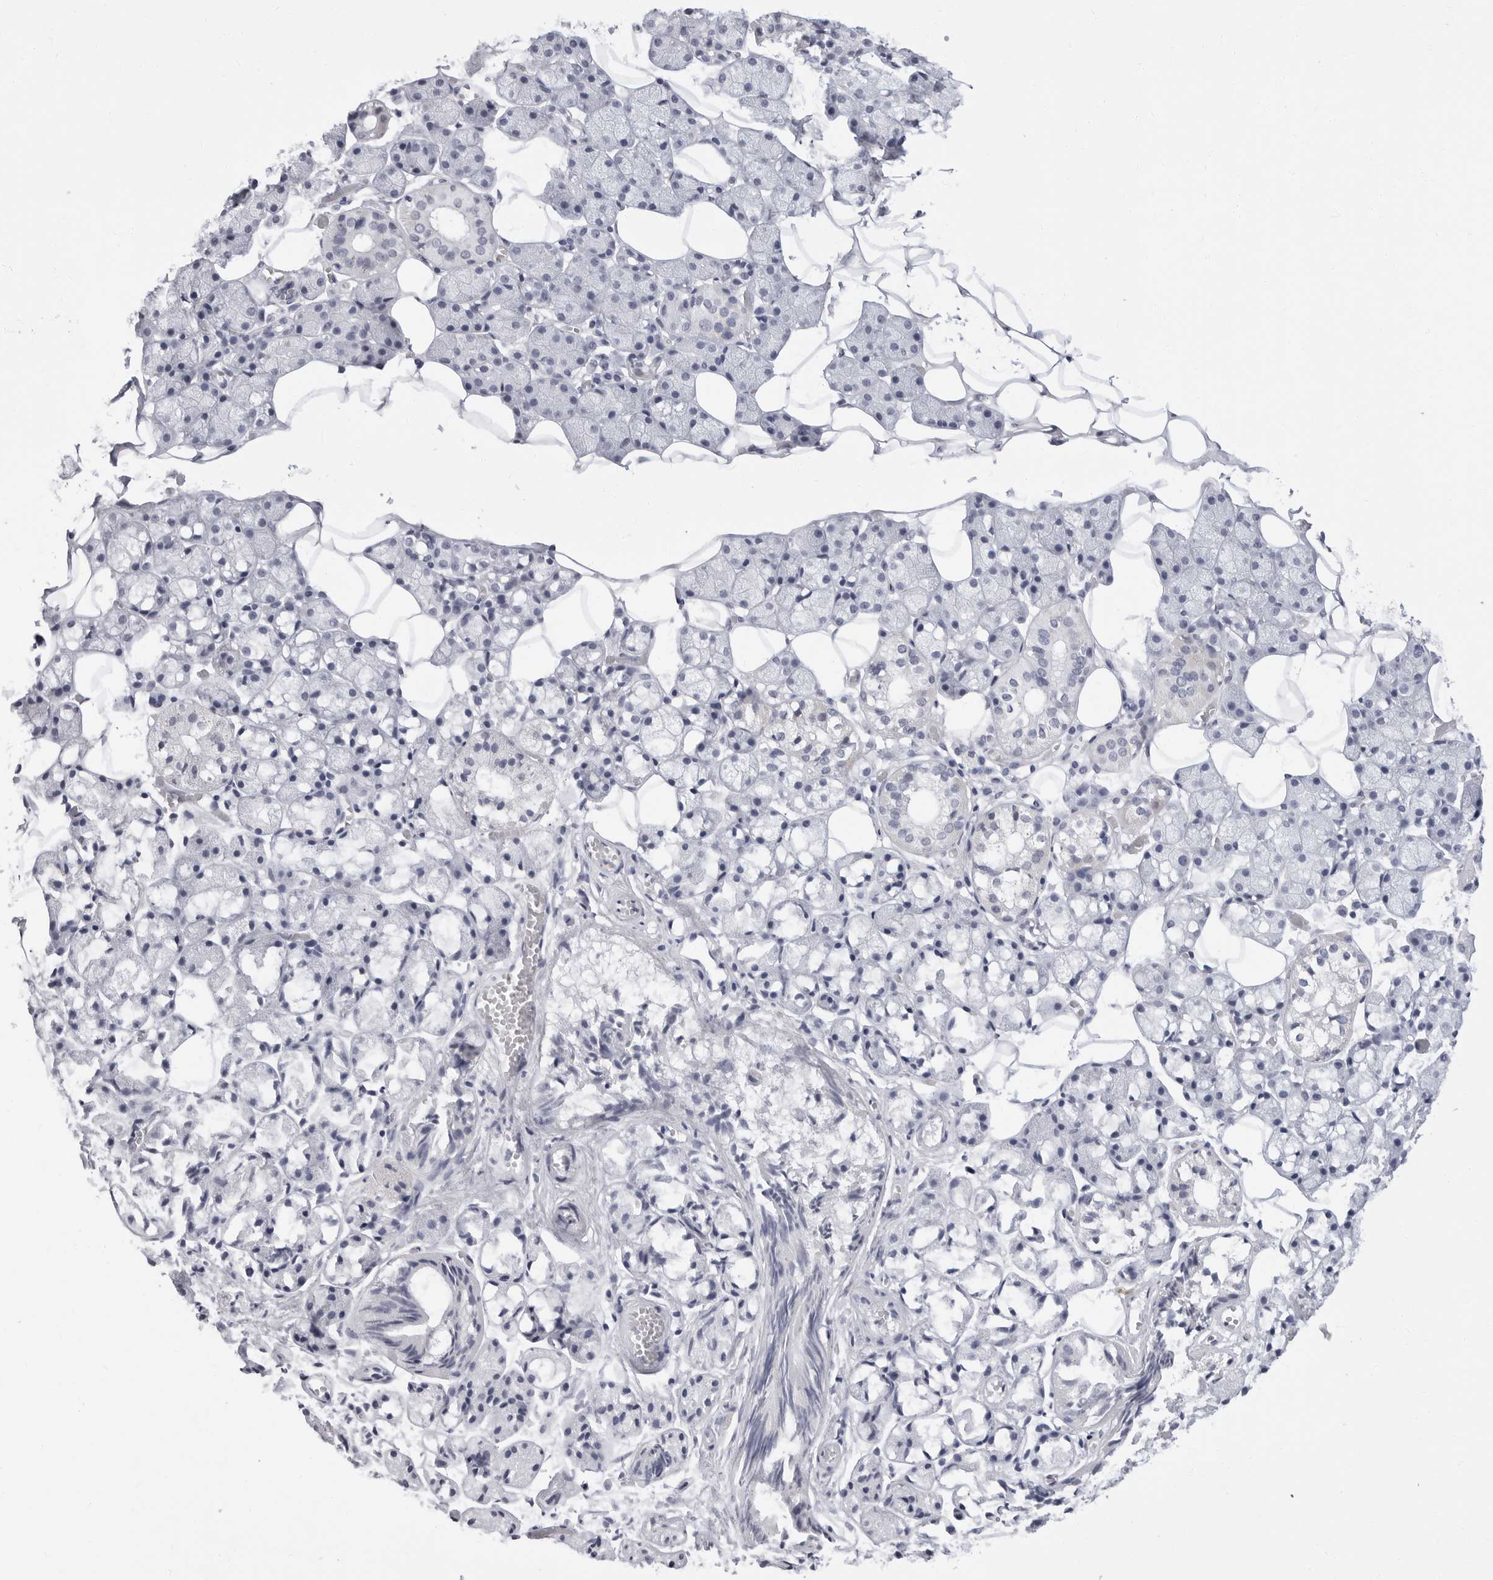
{"staining": {"intensity": "negative", "quantity": "none", "location": "none"}, "tissue": "salivary gland", "cell_type": "Glandular cells", "image_type": "normal", "snomed": [{"axis": "morphology", "description": "Normal tissue, NOS"}, {"axis": "topography", "description": "Salivary gland"}], "caption": "Immunohistochemistry (IHC) of unremarkable salivary gland demonstrates no expression in glandular cells.", "gene": "ERICH3", "patient": {"sex": "female", "age": 33}}